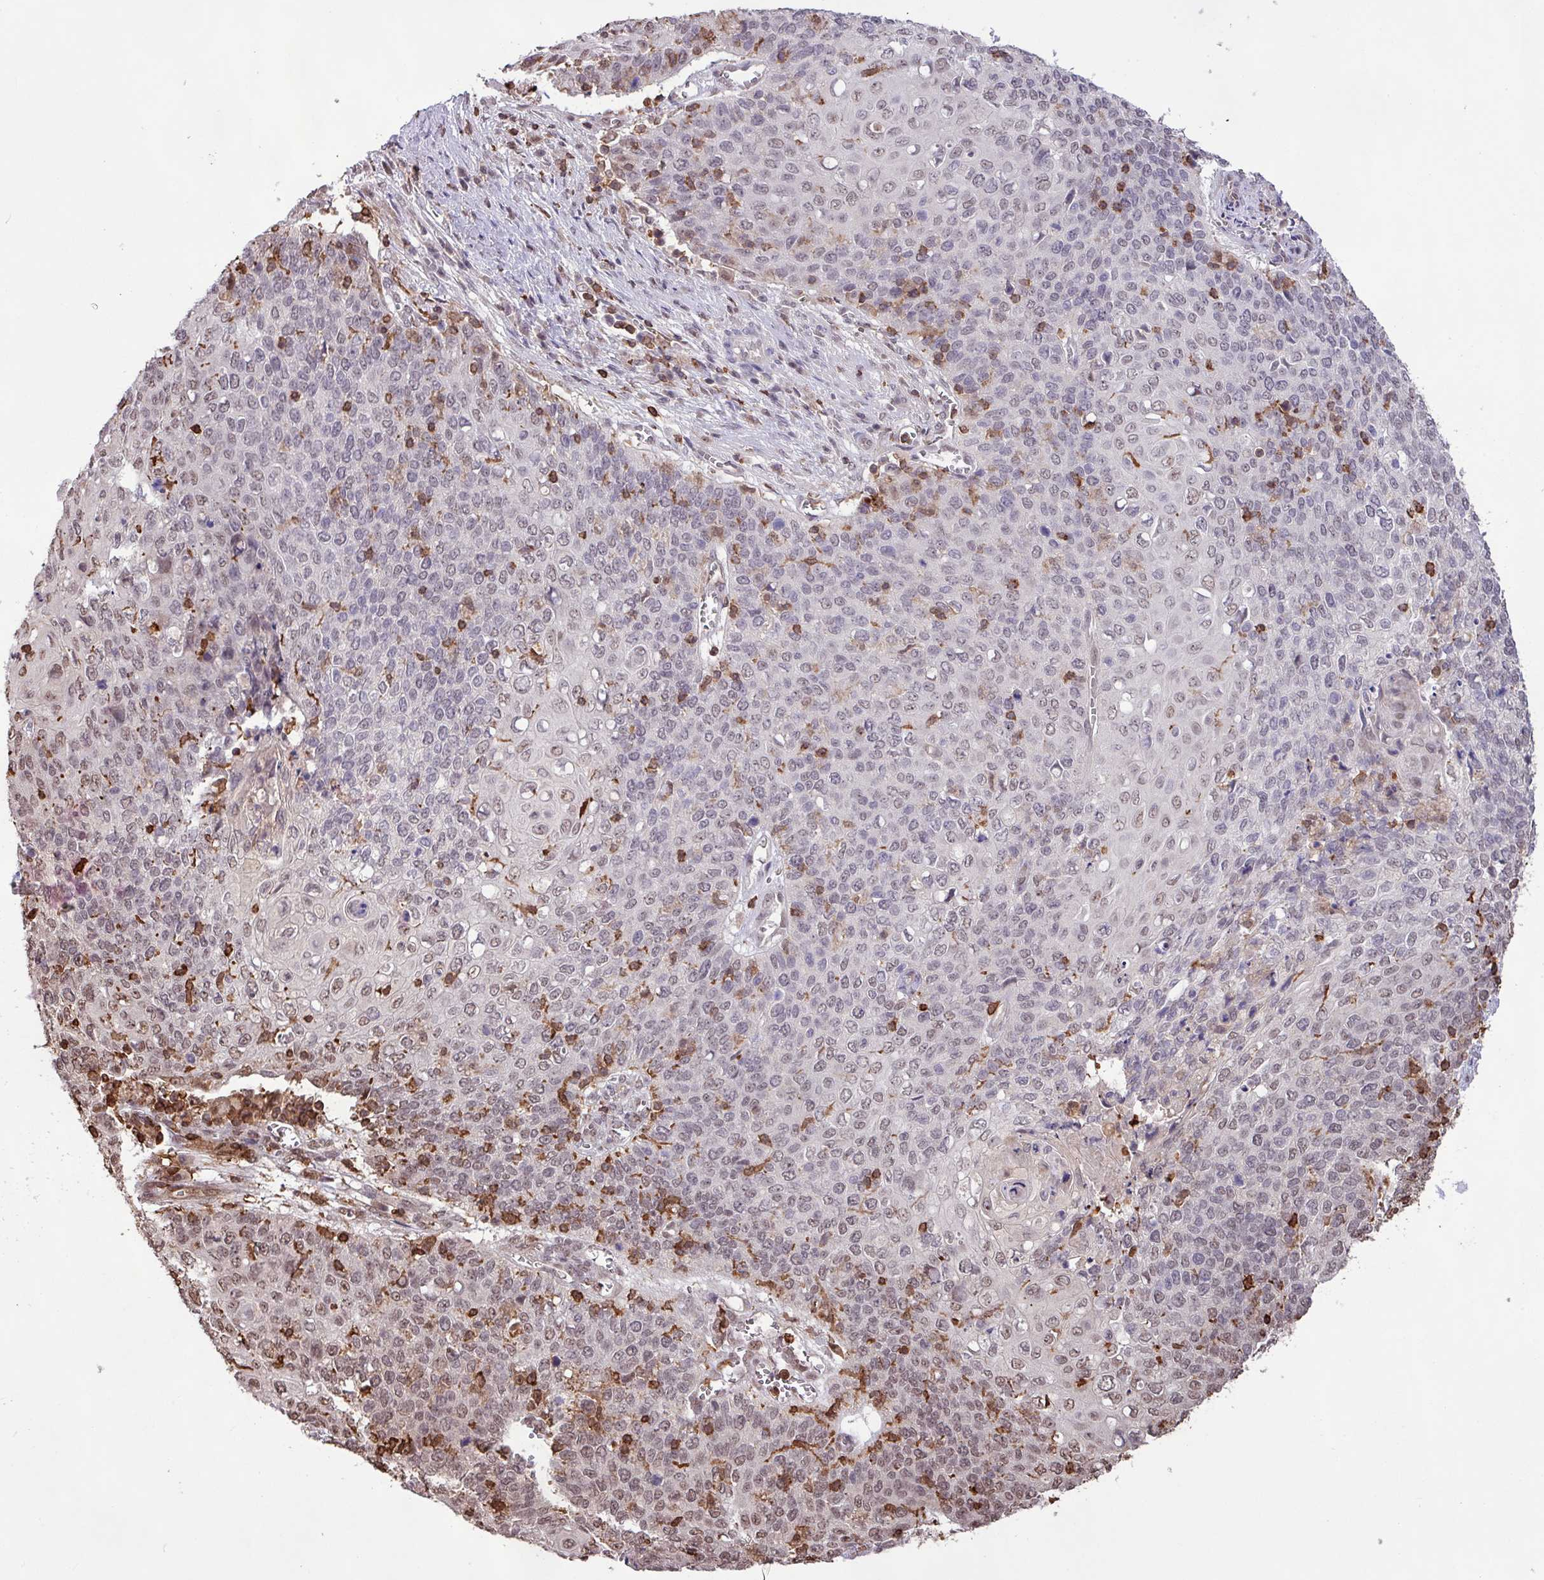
{"staining": {"intensity": "weak", "quantity": "<25%", "location": "nuclear"}, "tissue": "cervical cancer", "cell_type": "Tumor cells", "image_type": "cancer", "snomed": [{"axis": "morphology", "description": "Squamous cell carcinoma, NOS"}, {"axis": "topography", "description": "Cervix"}], "caption": "There is no significant staining in tumor cells of cervical cancer (squamous cell carcinoma). (Brightfield microscopy of DAB (3,3'-diaminobenzidine) immunohistochemistry at high magnification).", "gene": "GON7", "patient": {"sex": "female", "age": 39}}